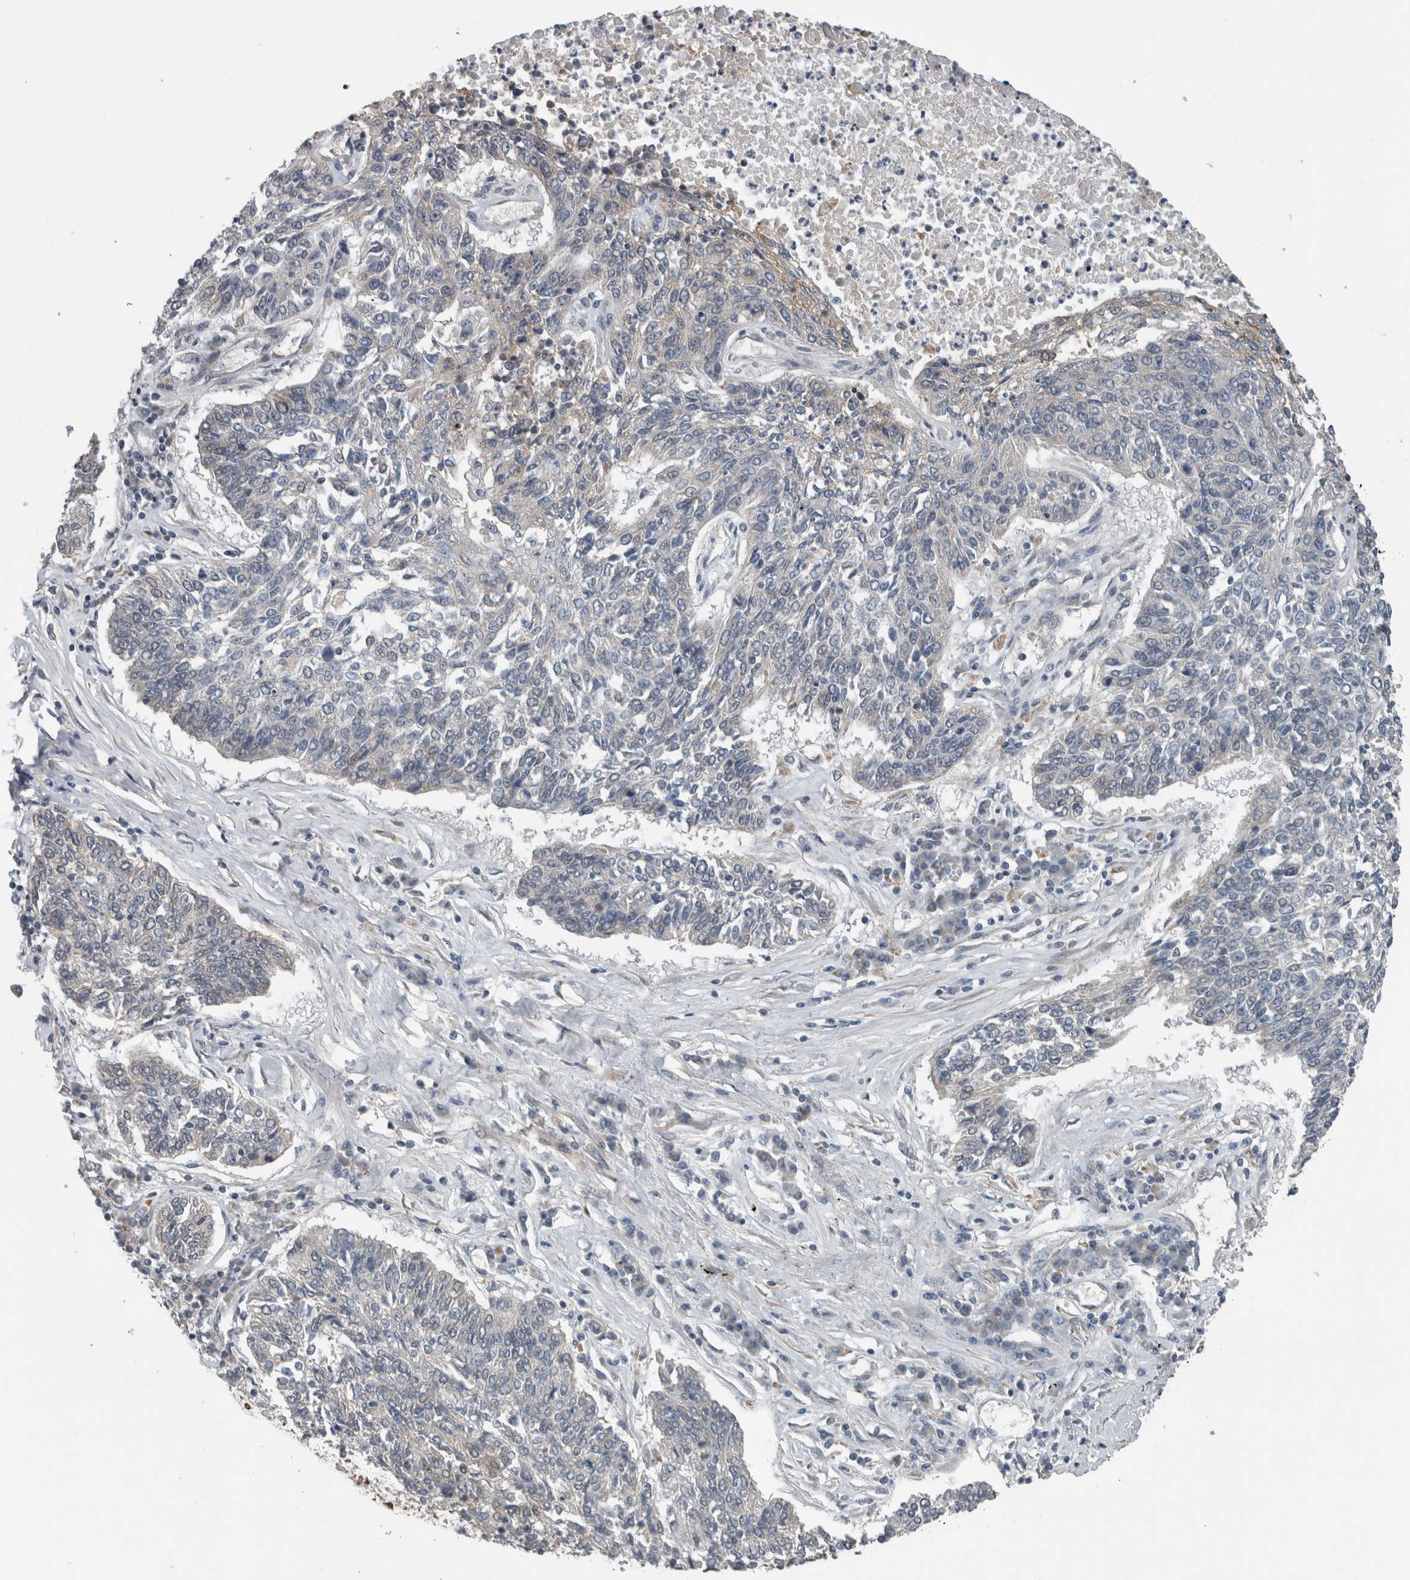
{"staining": {"intensity": "weak", "quantity": "<25%", "location": "cytoplasmic/membranous"}, "tissue": "lung cancer", "cell_type": "Tumor cells", "image_type": "cancer", "snomed": [{"axis": "morphology", "description": "Normal tissue, NOS"}, {"axis": "morphology", "description": "Squamous cell carcinoma, NOS"}, {"axis": "topography", "description": "Cartilage tissue"}, {"axis": "topography", "description": "Bronchus"}, {"axis": "topography", "description": "Lung"}], "caption": "DAB (3,3'-diaminobenzidine) immunohistochemical staining of squamous cell carcinoma (lung) demonstrates no significant positivity in tumor cells.", "gene": "ARMC1", "patient": {"sex": "female", "age": 49}}